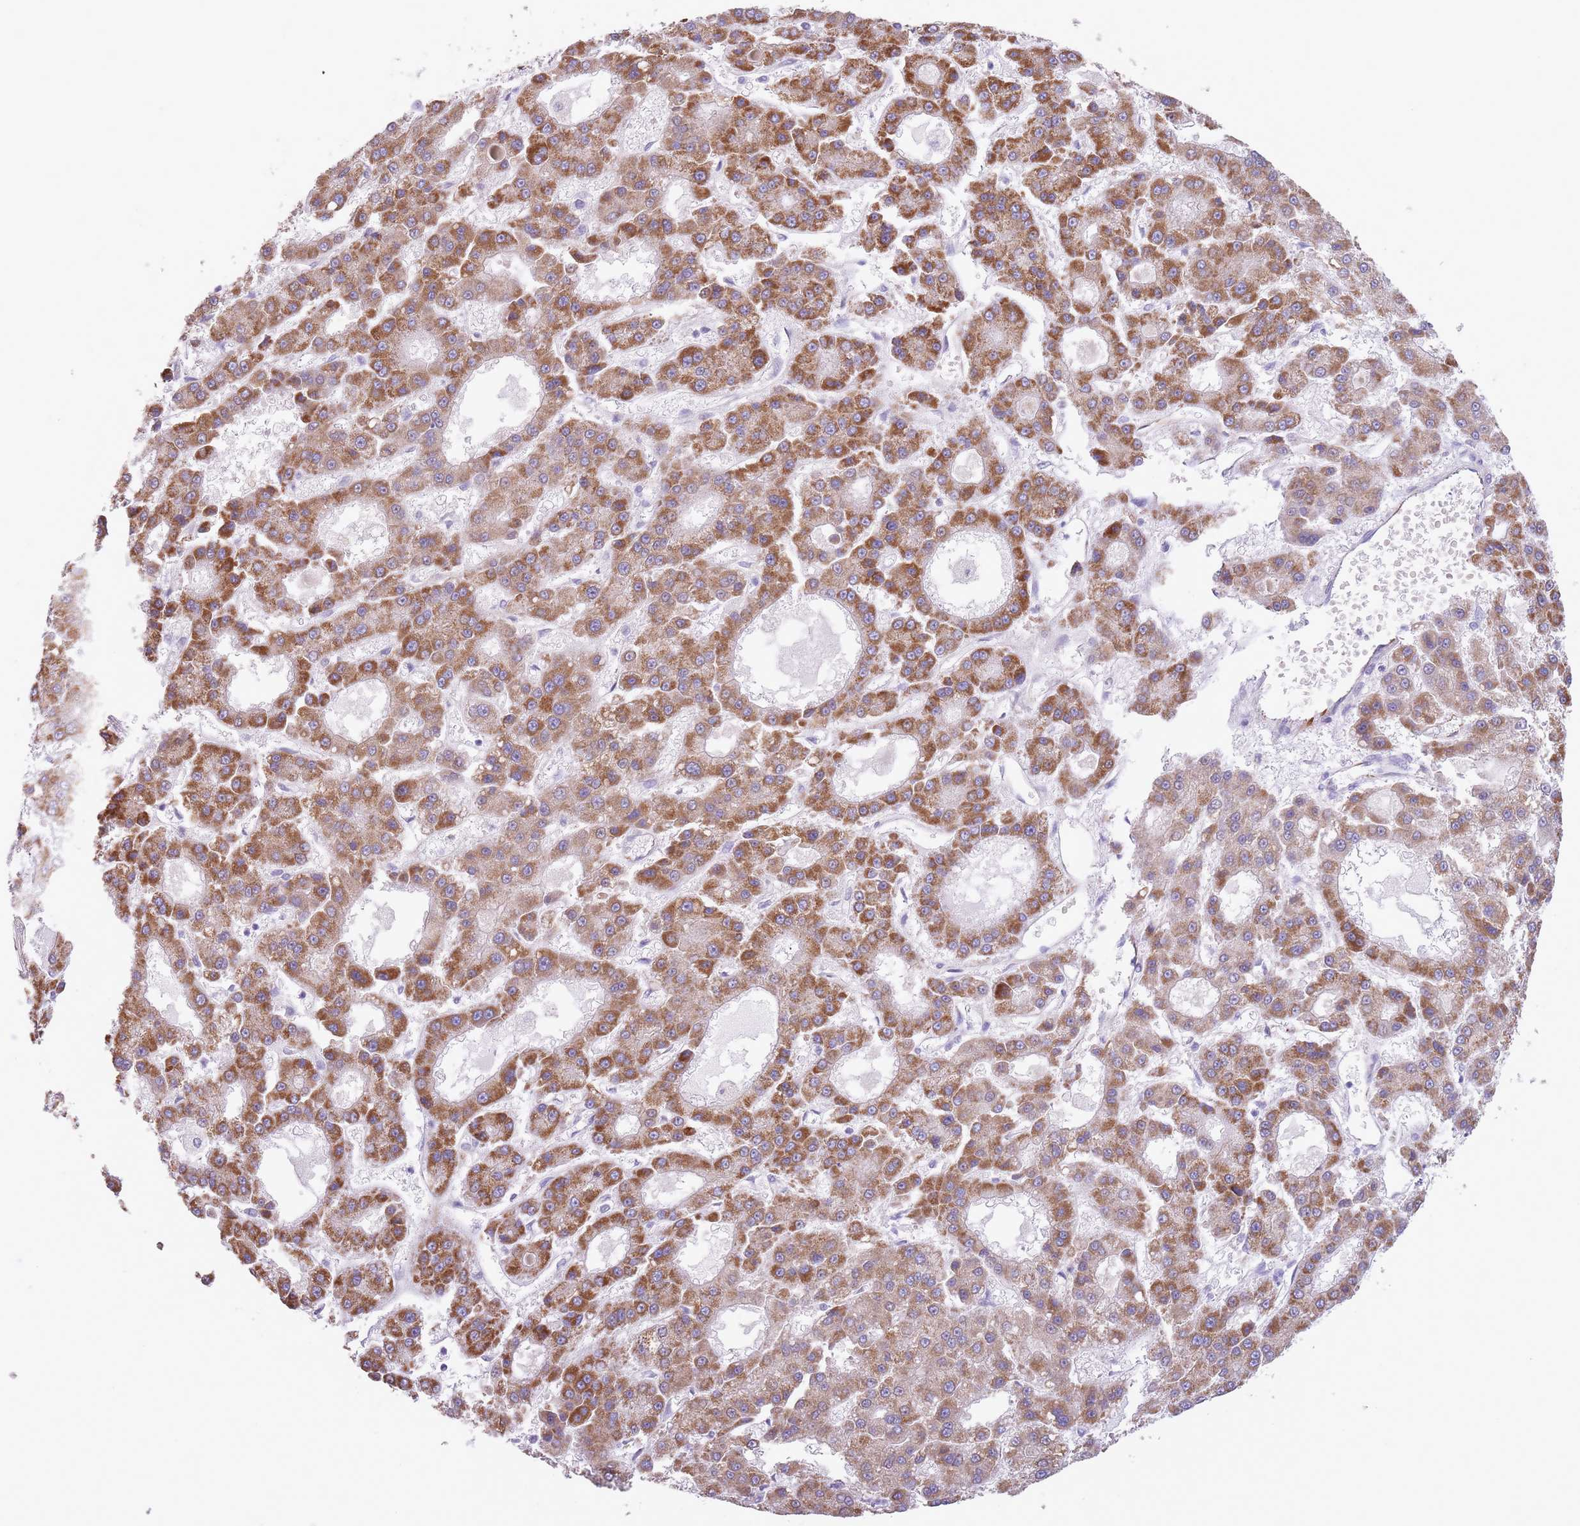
{"staining": {"intensity": "strong", "quantity": ">75%", "location": "cytoplasmic/membranous"}, "tissue": "liver cancer", "cell_type": "Tumor cells", "image_type": "cancer", "snomed": [{"axis": "morphology", "description": "Carcinoma, Hepatocellular, NOS"}, {"axis": "topography", "description": "Liver"}], "caption": "Immunohistochemical staining of hepatocellular carcinoma (liver) displays high levels of strong cytoplasmic/membranous protein staining in approximately >75% of tumor cells.", "gene": "PTCD1", "patient": {"sex": "male", "age": 70}}